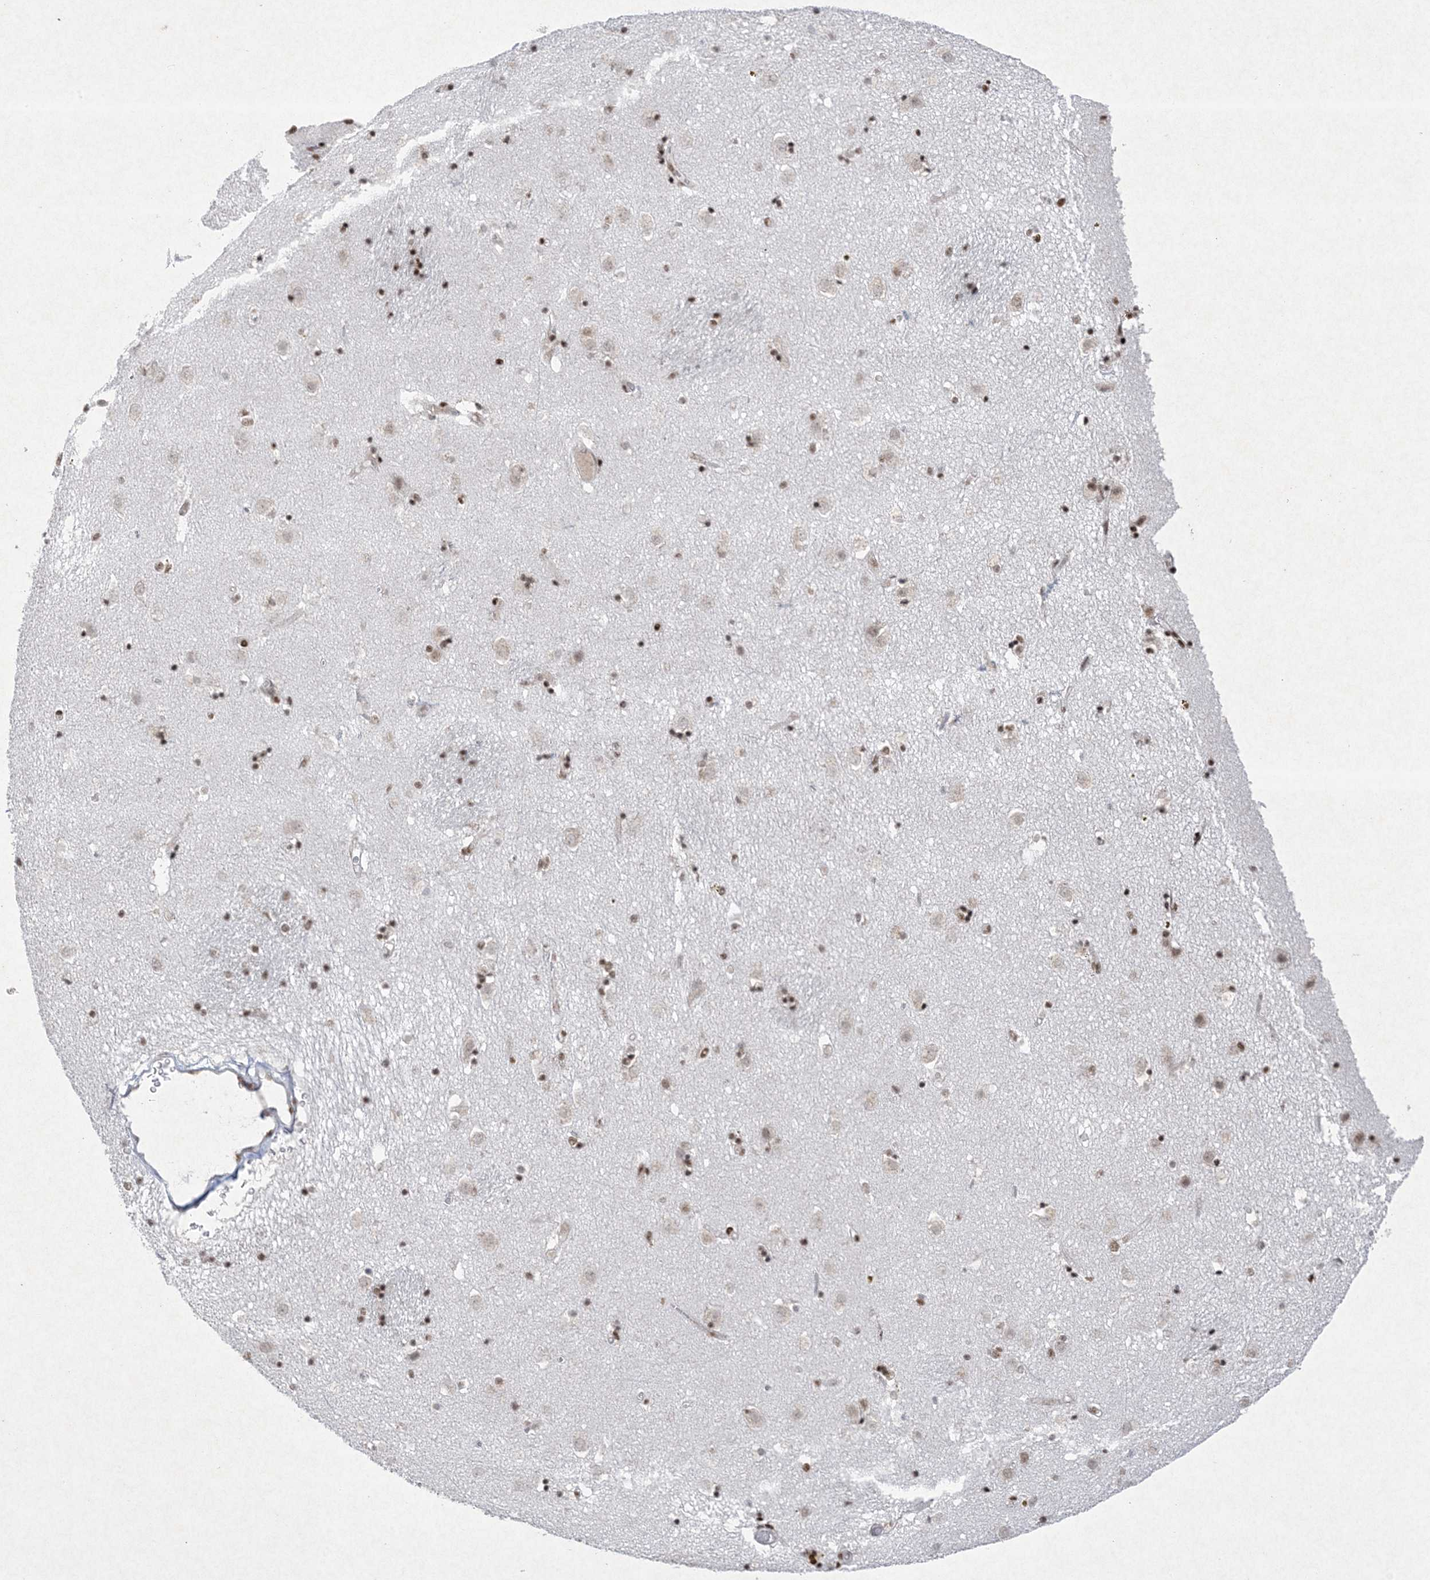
{"staining": {"intensity": "moderate", "quantity": ">75%", "location": "nuclear"}, "tissue": "caudate", "cell_type": "Glial cells", "image_type": "normal", "snomed": [{"axis": "morphology", "description": "Normal tissue, NOS"}, {"axis": "topography", "description": "Lateral ventricle wall"}], "caption": "High-magnification brightfield microscopy of unremarkable caudate stained with DAB (brown) and counterstained with hematoxylin (blue). glial cells exhibit moderate nuclear expression is appreciated in approximately>75% of cells. (DAB (3,3'-diaminobenzidine) IHC with brightfield microscopy, high magnification).", "gene": "PKNOX2", "patient": {"sex": "male", "age": 70}}